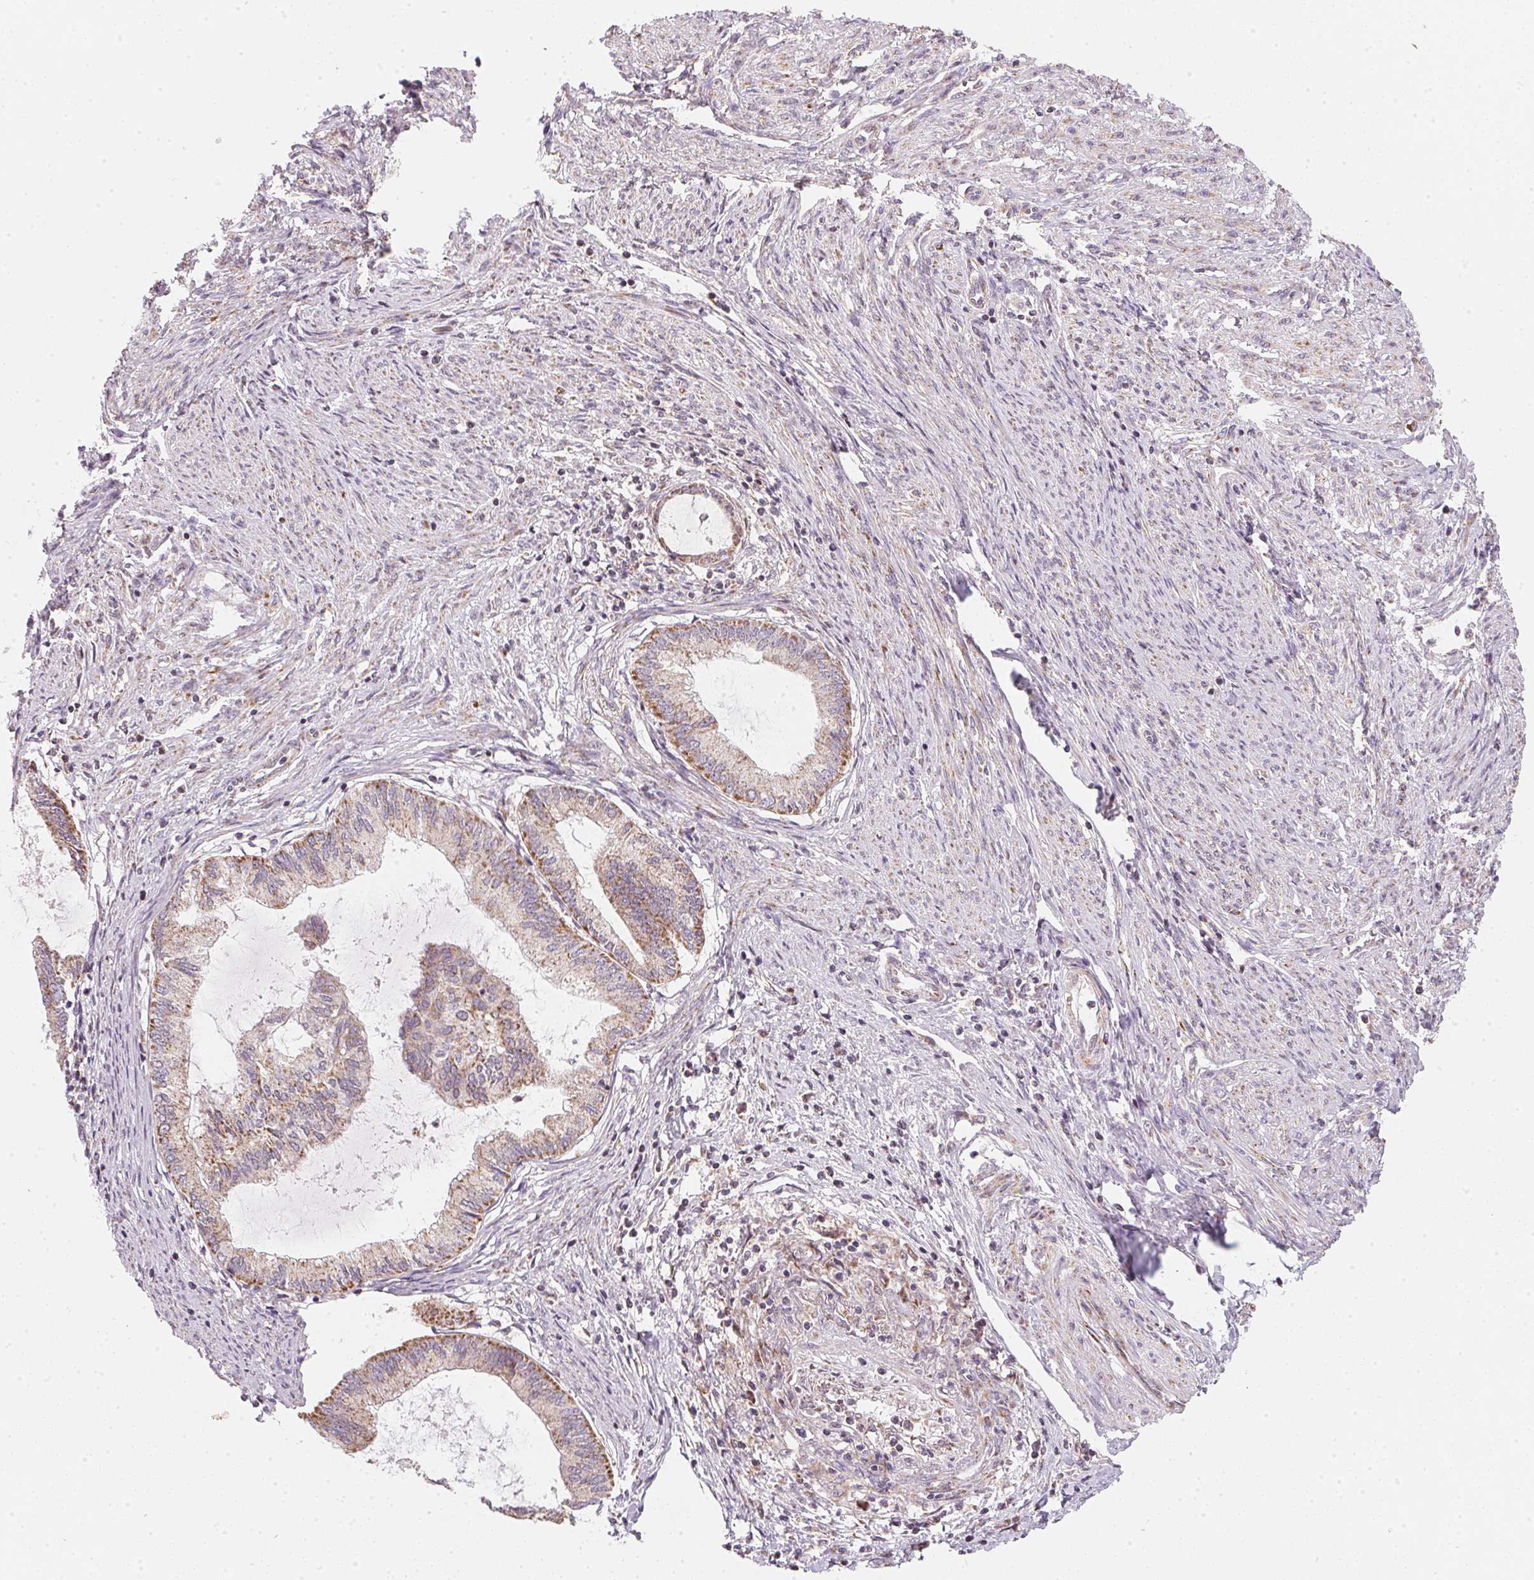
{"staining": {"intensity": "moderate", "quantity": ">75%", "location": "cytoplasmic/membranous"}, "tissue": "endometrial cancer", "cell_type": "Tumor cells", "image_type": "cancer", "snomed": [{"axis": "morphology", "description": "Adenocarcinoma, NOS"}, {"axis": "topography", "description": "Endometrium"}], "caption": "Endometrial adenocarcinoma was stained to show a protein in brown. There is medium levels of moderate cytoplasmic/membranous positivity in approximately >75% of tumor cells. The staining was performed using DAB (3,3'-diaminobenzidine), with brown indicating positive protein expression. Nuclei are stained blue with hematoxylin.", "gene": "COQ7", "patient": {"sex": "female", "age": 86}}